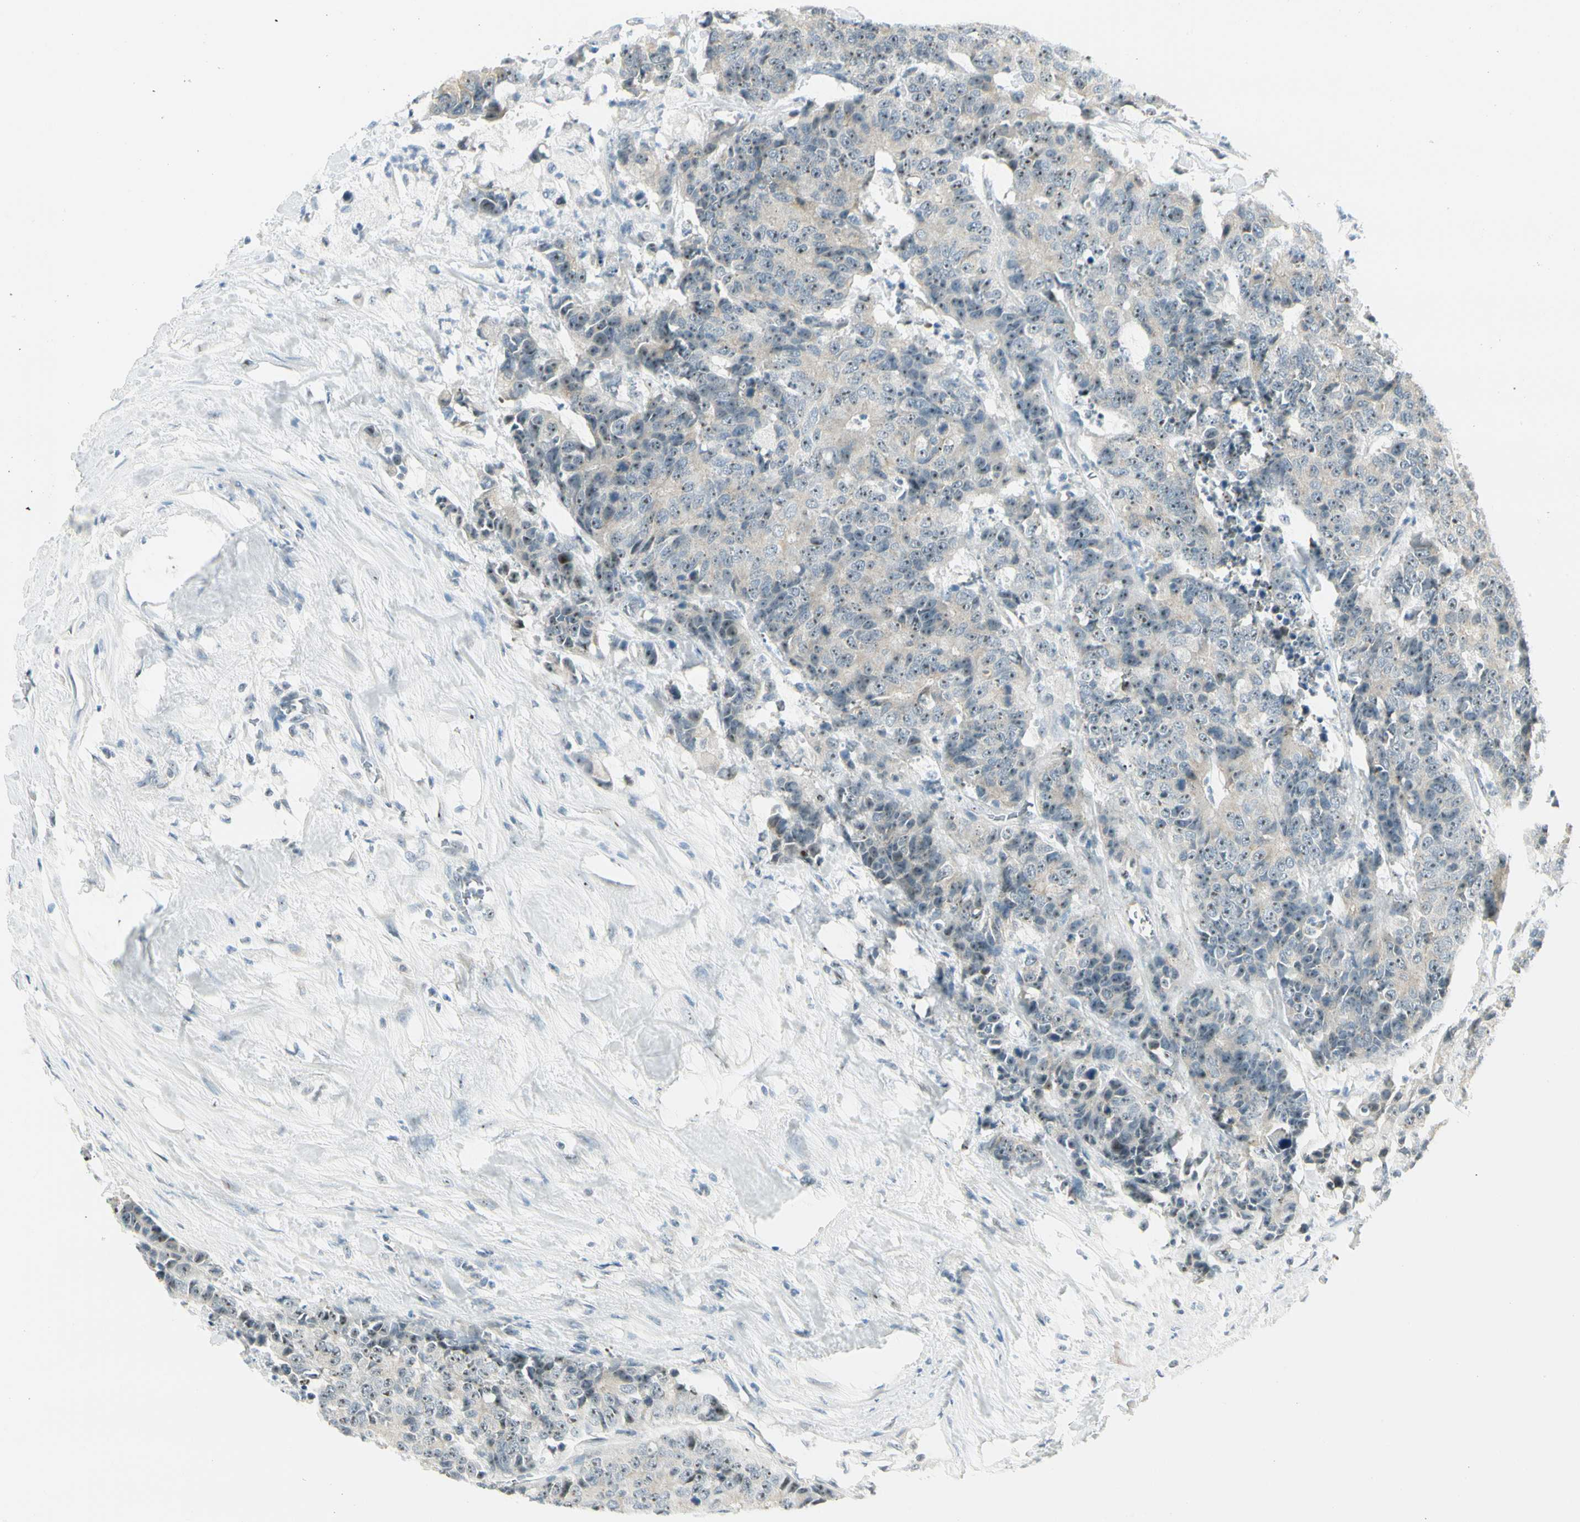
{"staining": {"intensity": "weak", "quantity": ">75%", "location": "nuclear"}, "tissue": "colorectal cancer", "cell_type": "Tumor cells", "image_type": "cancer", "snomed": [{"axis": "morphology", "description": "Adenocarcinoma, NOS"}, {"axis": "topography", "description": "Colon"}], "caption": "High-power microscopy captured an immunohistochemistry (IHC) micrograph of colorectal cancer, revealing weak nuclear staining in about >75% of tumor cells.", "gene": "ZSCAN1", "patient": {"sex": "female", "age": 86}}